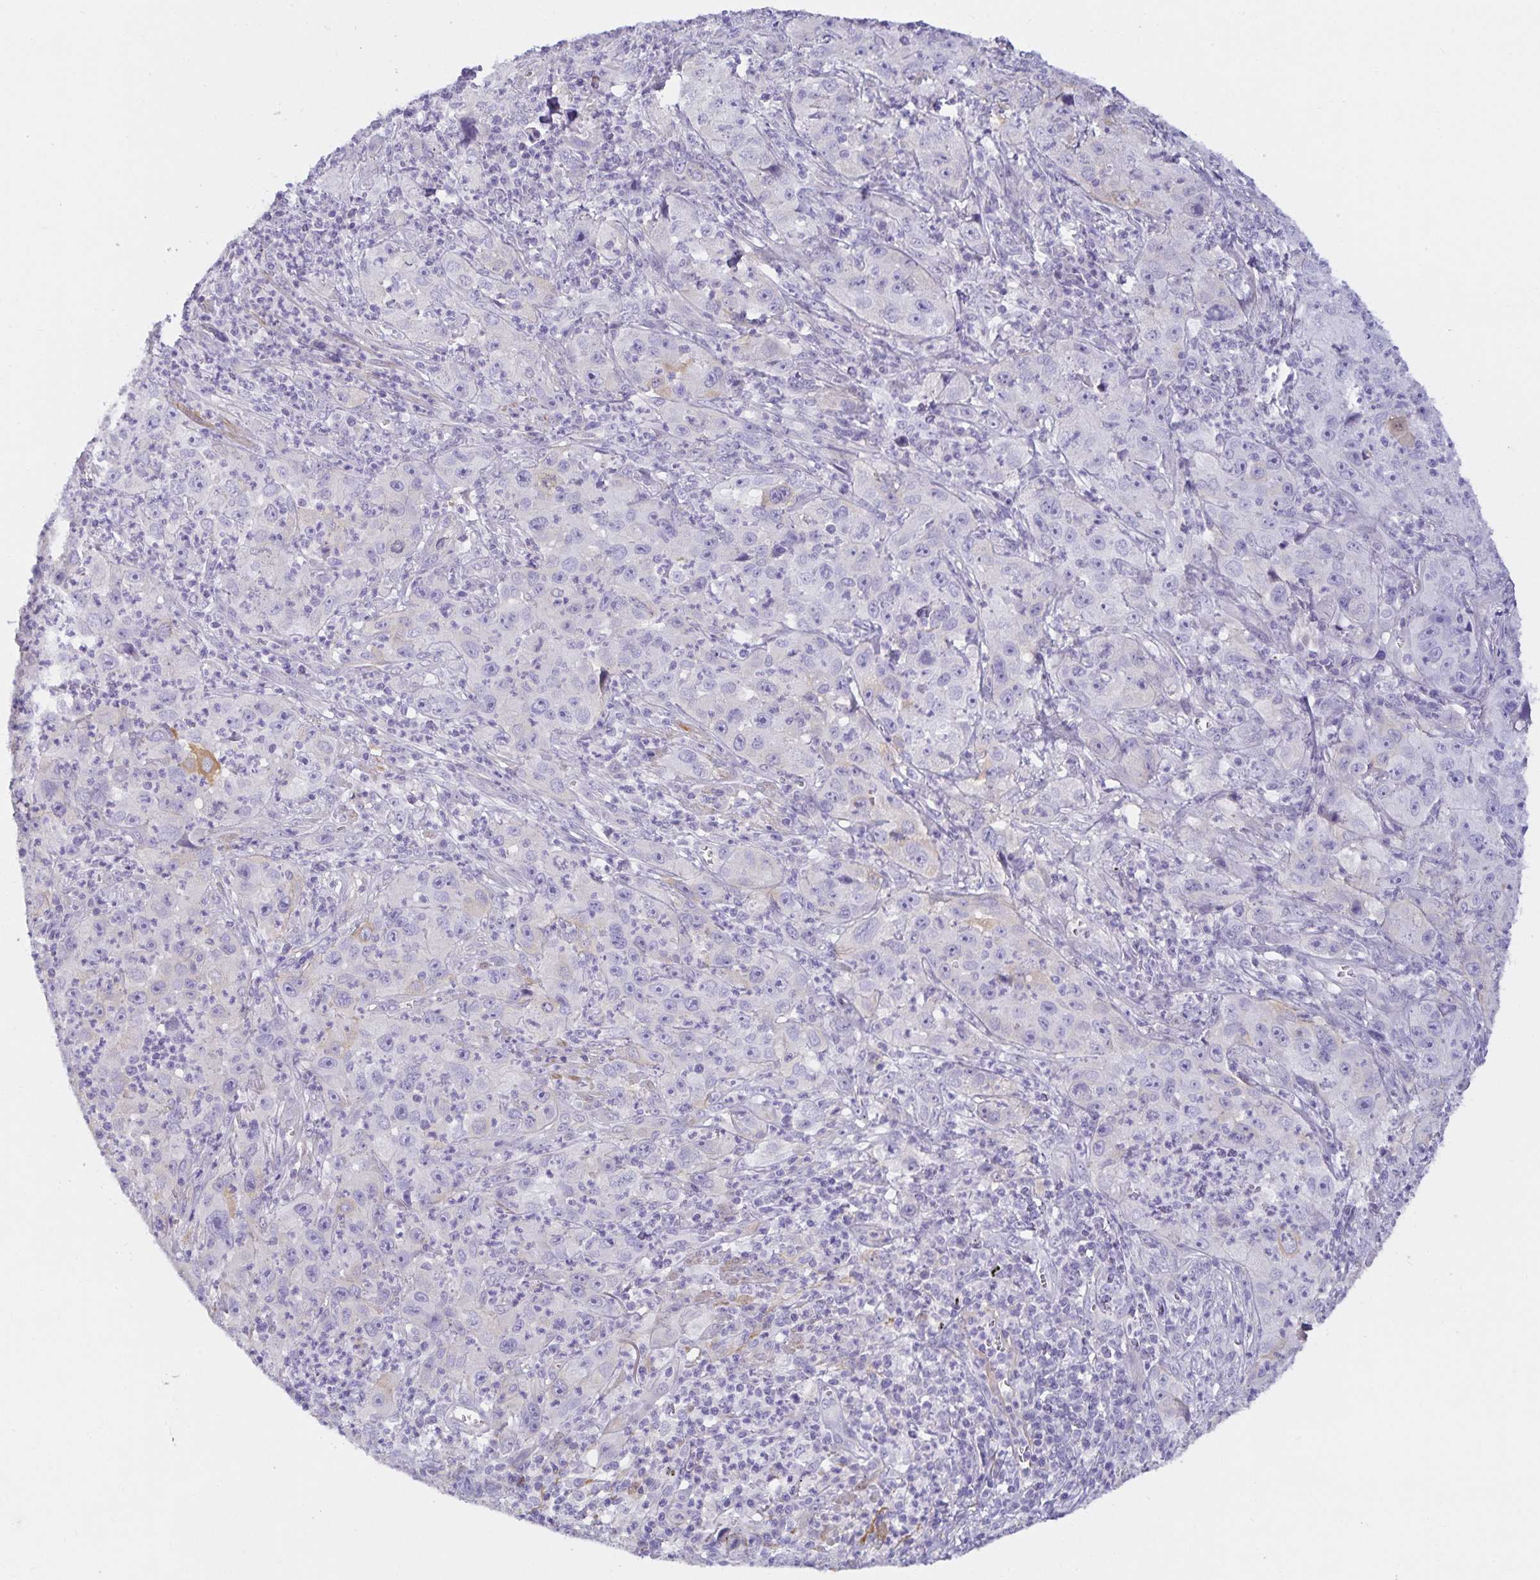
{"staining": {"intensity": "moderate", "quantity": "<25%", "location": "cytoplasmic/membranous"}, "tissue": "lung cancer", "cell_type": "Tumor cells", "image_type": "cancer", "snomed": [{"axis": "morphology", "description": "Squamous cell carcinoma, NOS"}, {"axis": "topography", "description": "Lung"}], "caption": "Approximately <25% of tumor cells in squamous cell carcinoma (lung) exhibit moderate cytoplasmic/membranous protein positivity as visualized by brown immunohistochemical staining.", "gene": "SPAG4", "patient": {"sex": "male", "age": 71}}